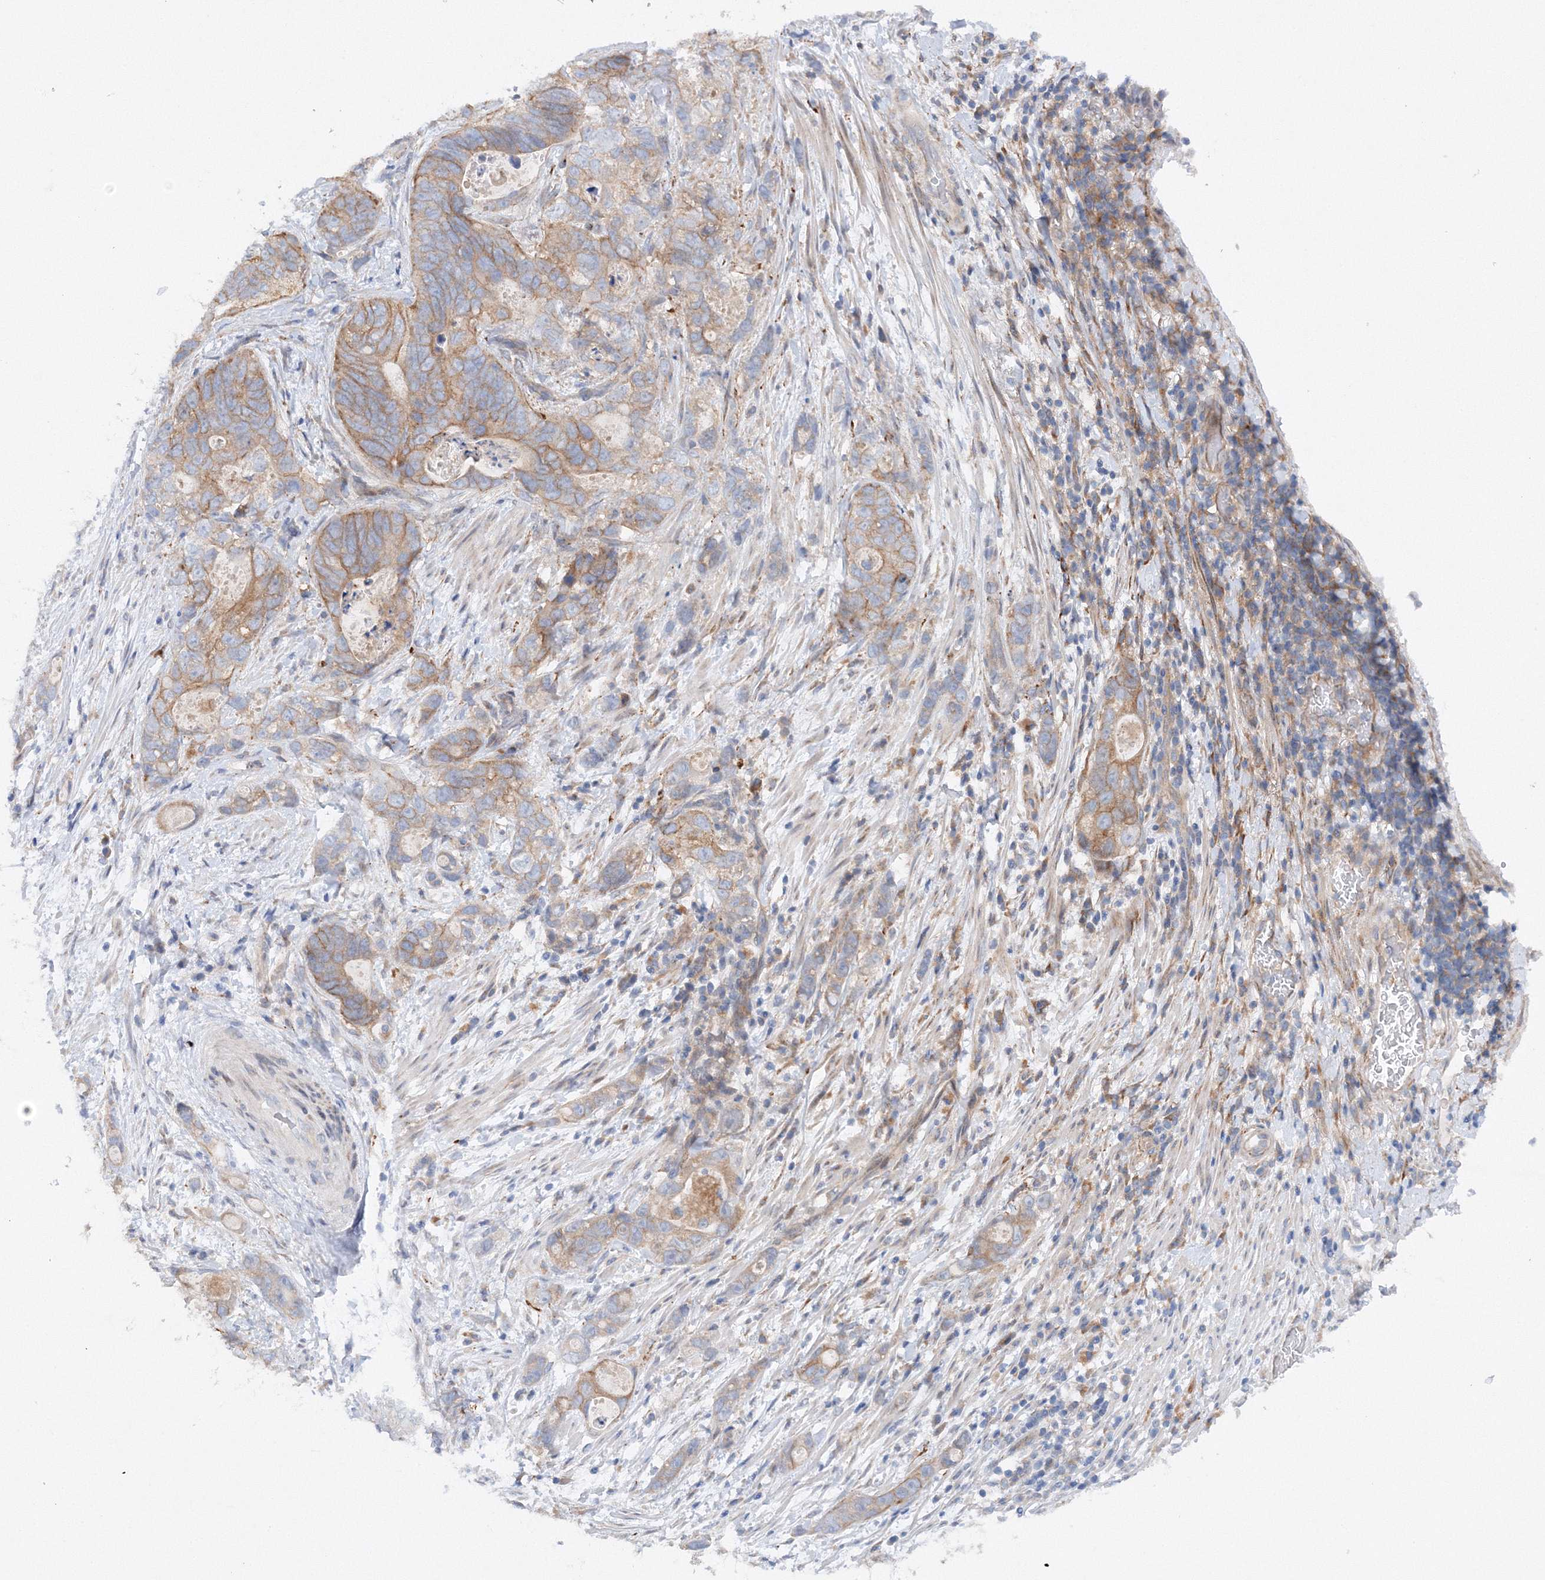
{"staining": {"intensity": "weak", "quantity": ">75%", "location": "cytoplasmic/membranous"}, "tissue": "stomach cancer", "cell_type": "Tumor cells", "image_type": "cancer", "snomed": [{"axis": "morphology", "description": "Normal tissue, NOS"}, {"axis": "morphology", "description": "Adenocarcinoma, NOS"}, {"axis": "topography", "description": "Stomach"}], "caption": "Protein expression analysis of human stomach cancer (adenocarcinoma) reveals weak cytoplasmic/membranous positivity in about >75% of tumor cells. The staining was performed using DAB (3,3'-diaminobenzidine), with brown indicating positive protein expression. Nuclei are stained blue with hematoxylin.", "gene": "SLC36A1", "patient": {"sex": "female", "age": 89}}